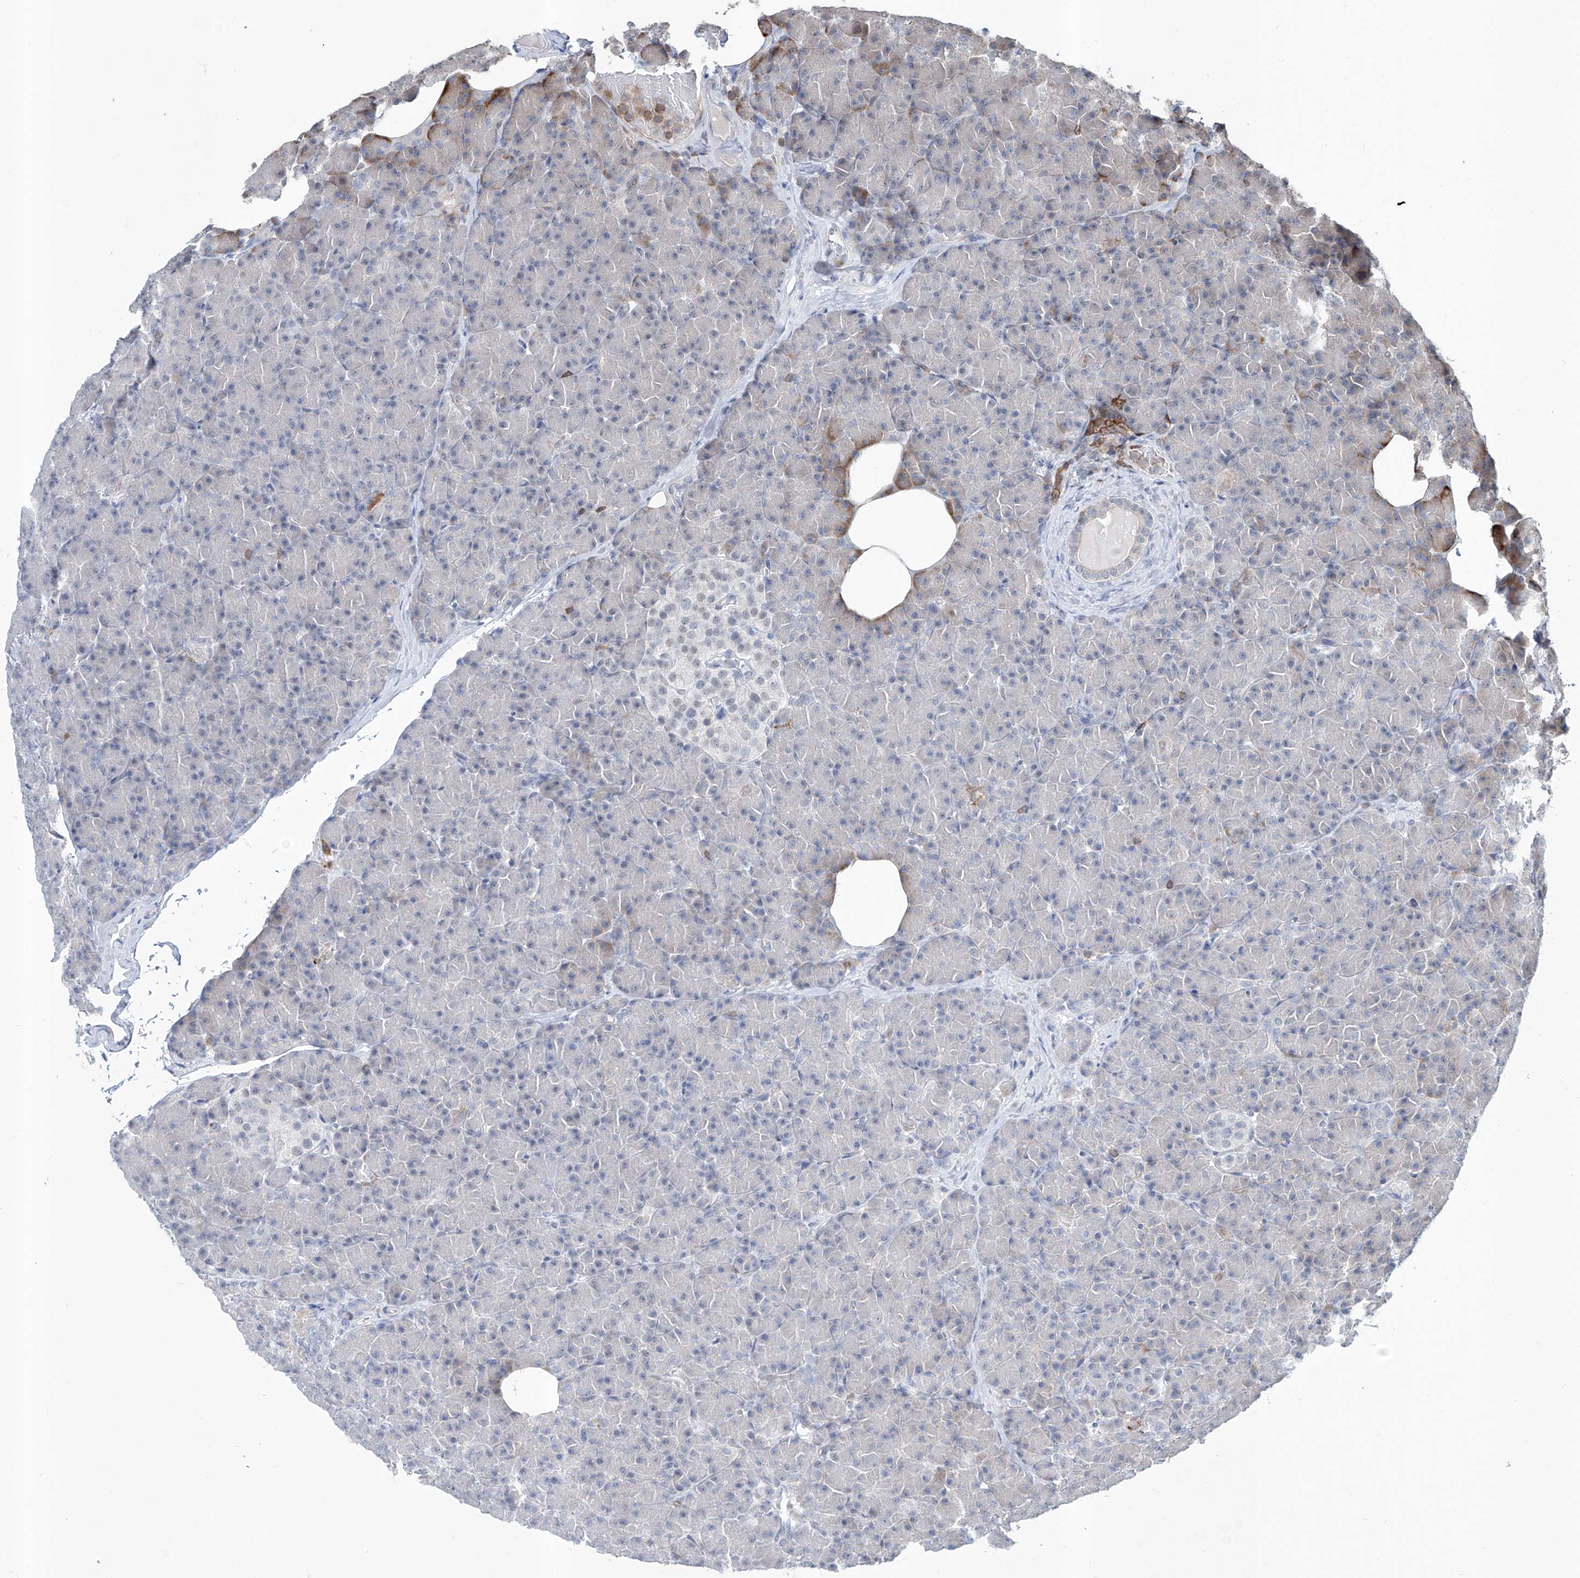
{"staining": {"intensity": "negative", "quantity": "none", "location": "none"}, "tissue": "pancreas", "cell_type": "Exocrine glandular cells", "image_type": "normal", "snomed": [{"axis": "morphology", "description": "Normal tissue, NOS"}, {"axis": "topography", "description": "Pancreas"}], "caption": "IHC photomicrograph of unremarkable pancreas stained for a protein (brown), which shows no expression in exocrine glandular cells.", "gene": "ZBTB48", "patient": {"sex": "female", "age": 43}}